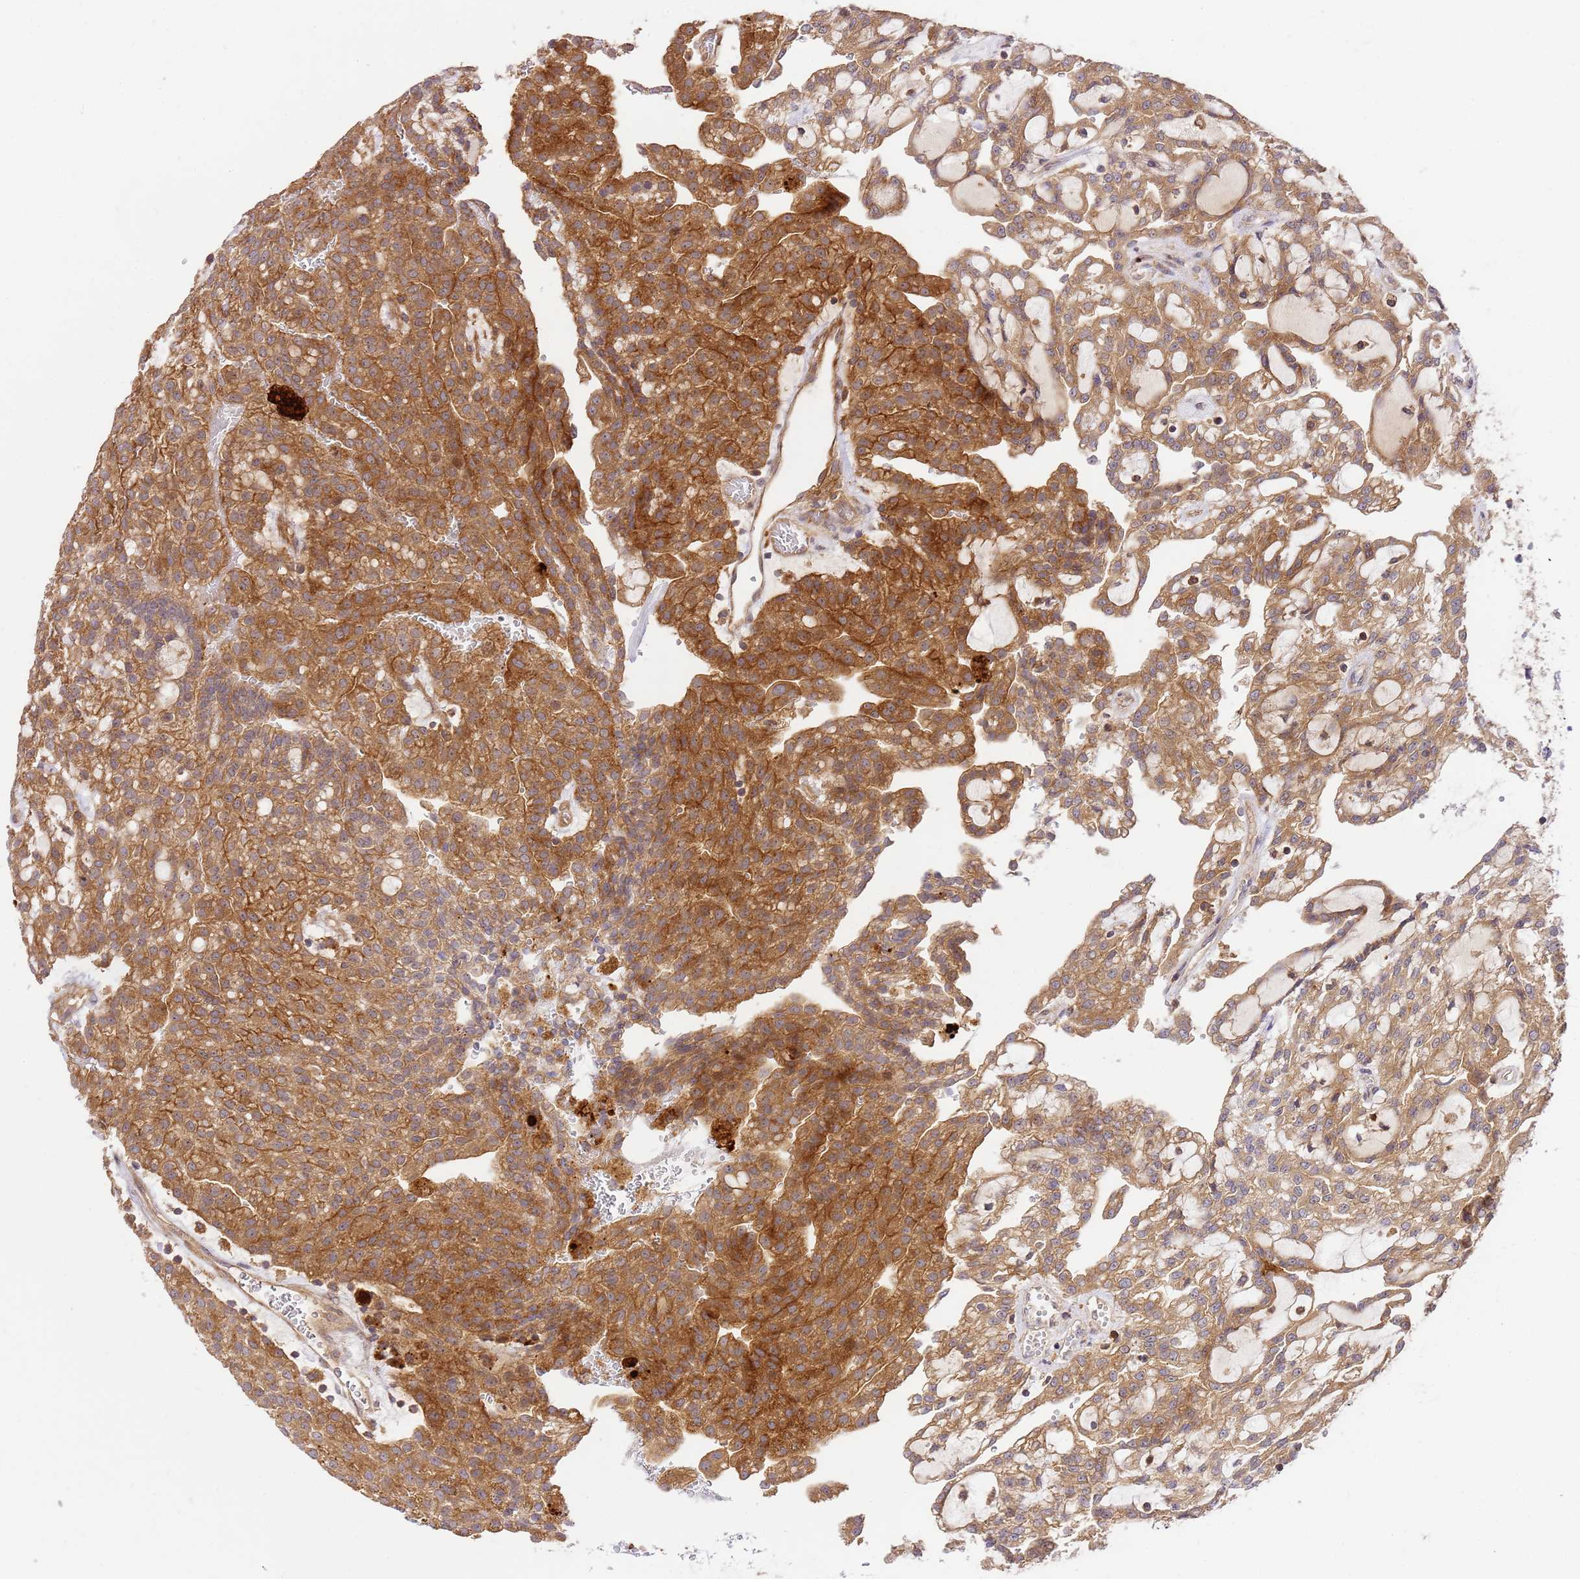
{"staining": {"intensity": "moderate", "quantity": ">75%", "location": "cytoplasmic/membranous"}, "tissue": "renal cancer", "cell_type": "Tumor cells", "image_type": "cancer", "snomed": [{"axis": "morphology", "description": "Adenocarcinoma, NOS"}, {"axis": "topography", "description": "Kidney"}], "caption": "A brown stain highlights moderate cytoplasmic/membranous staining of a protein in adenocarcinoma (renal) tumor cells. The staining was performed using DAB (3,3'-diaminobenzidine), with brown indicating positive protein expression. Nuclei are stained blue with hematoxylin.", "gene": "GAREM1", "patient": {"sex": "male", "age": 63}}